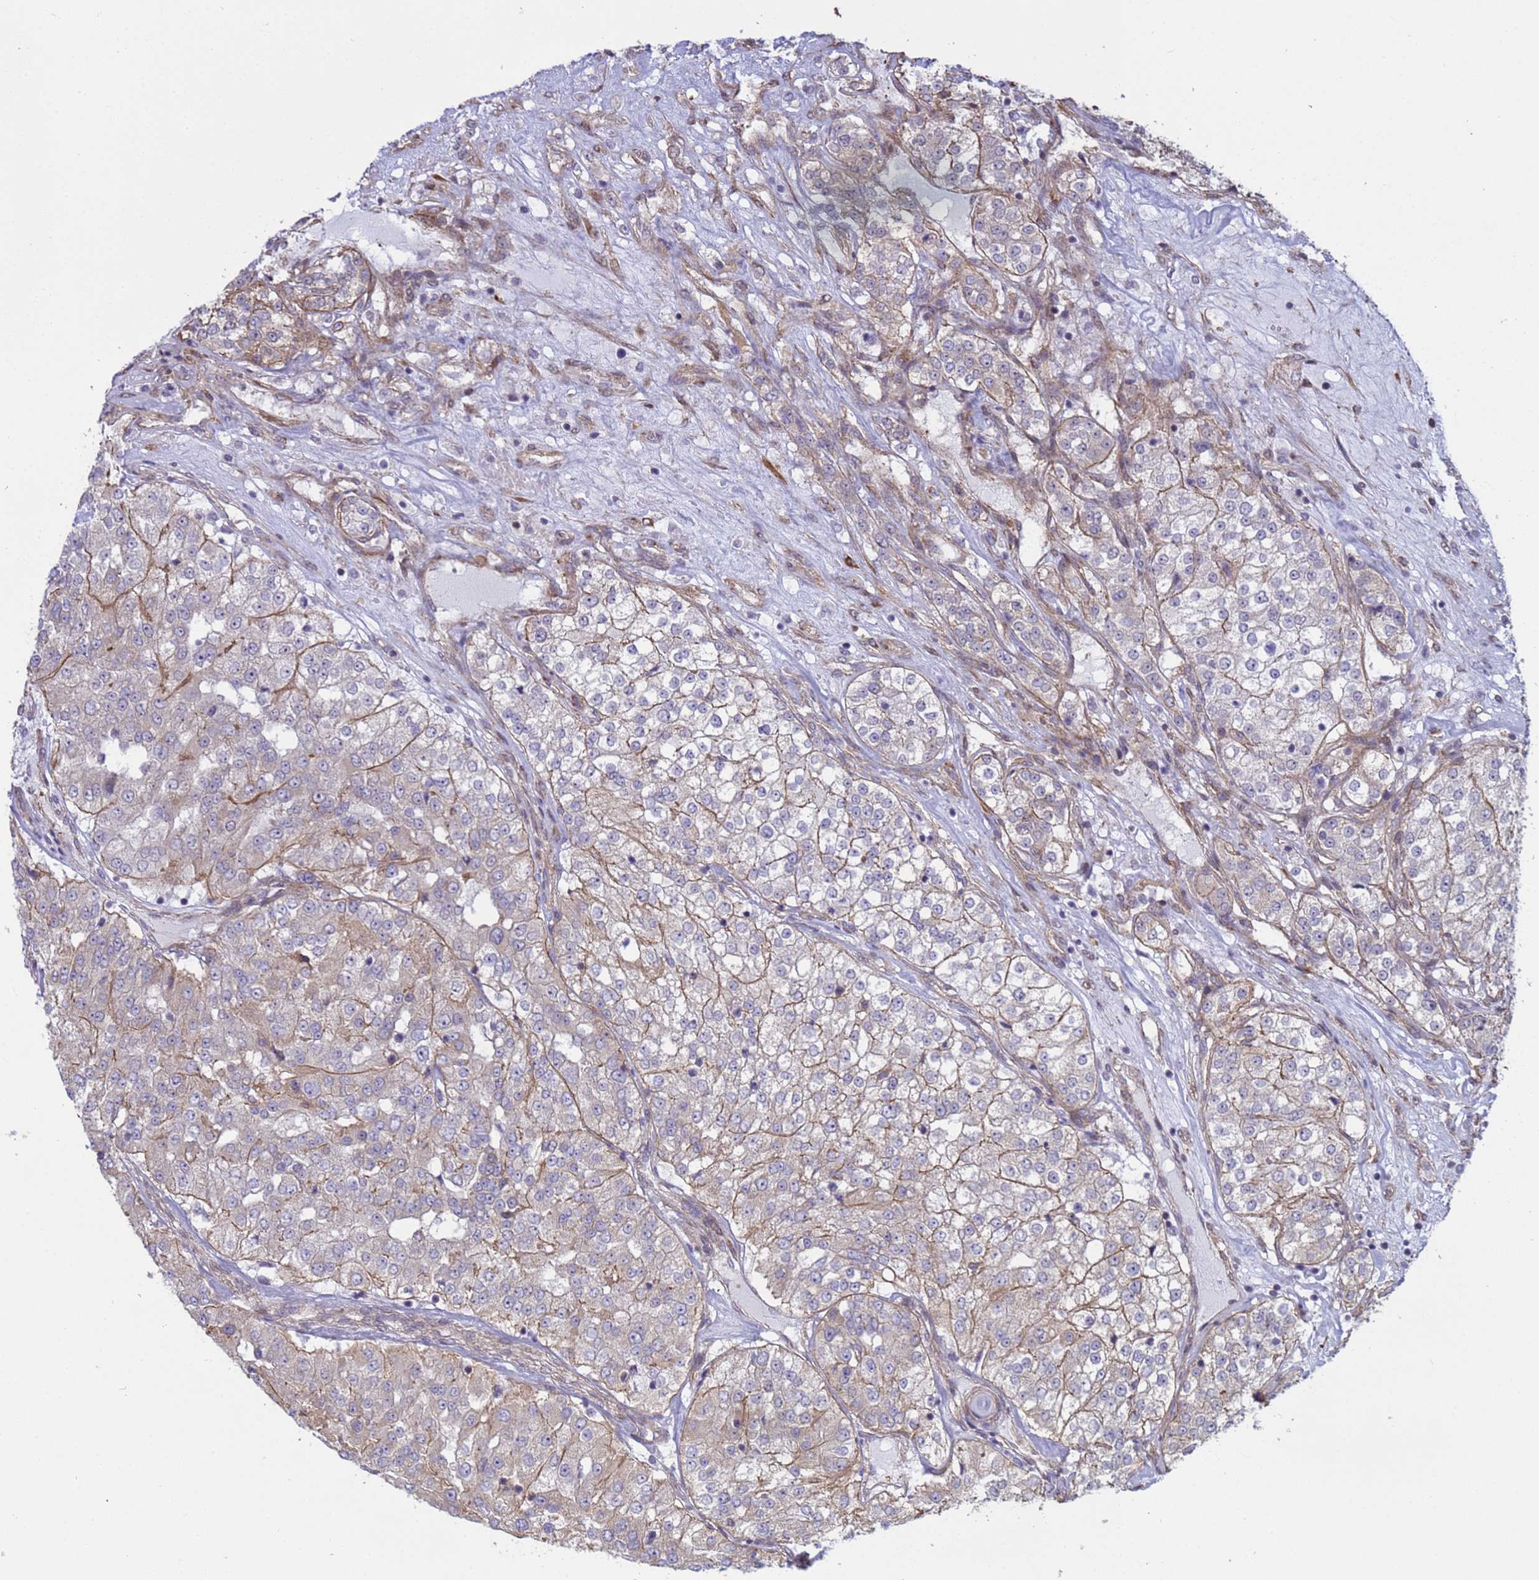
{"staining": {"intensity": "weak", "quantity": "25%-75%", "location": "cytoplasmic/membranous"}, "tissue": "renal cancer", "cell_type": "Tumor cells", "image_type": "cancer", "snomed": [{"axis": "morphology", "description": "Adenocarcinoma, NOS"}, {"axis": "topography", "description": "Kidney"}], "caption": "Protein staining reveals weak cytoplasmic/membranous staining in about 25%-75% of tumor cells in adenocarcinoma (renal).", "gene": "ITGB4", "patient": {"sex": "female", "age": 63}}